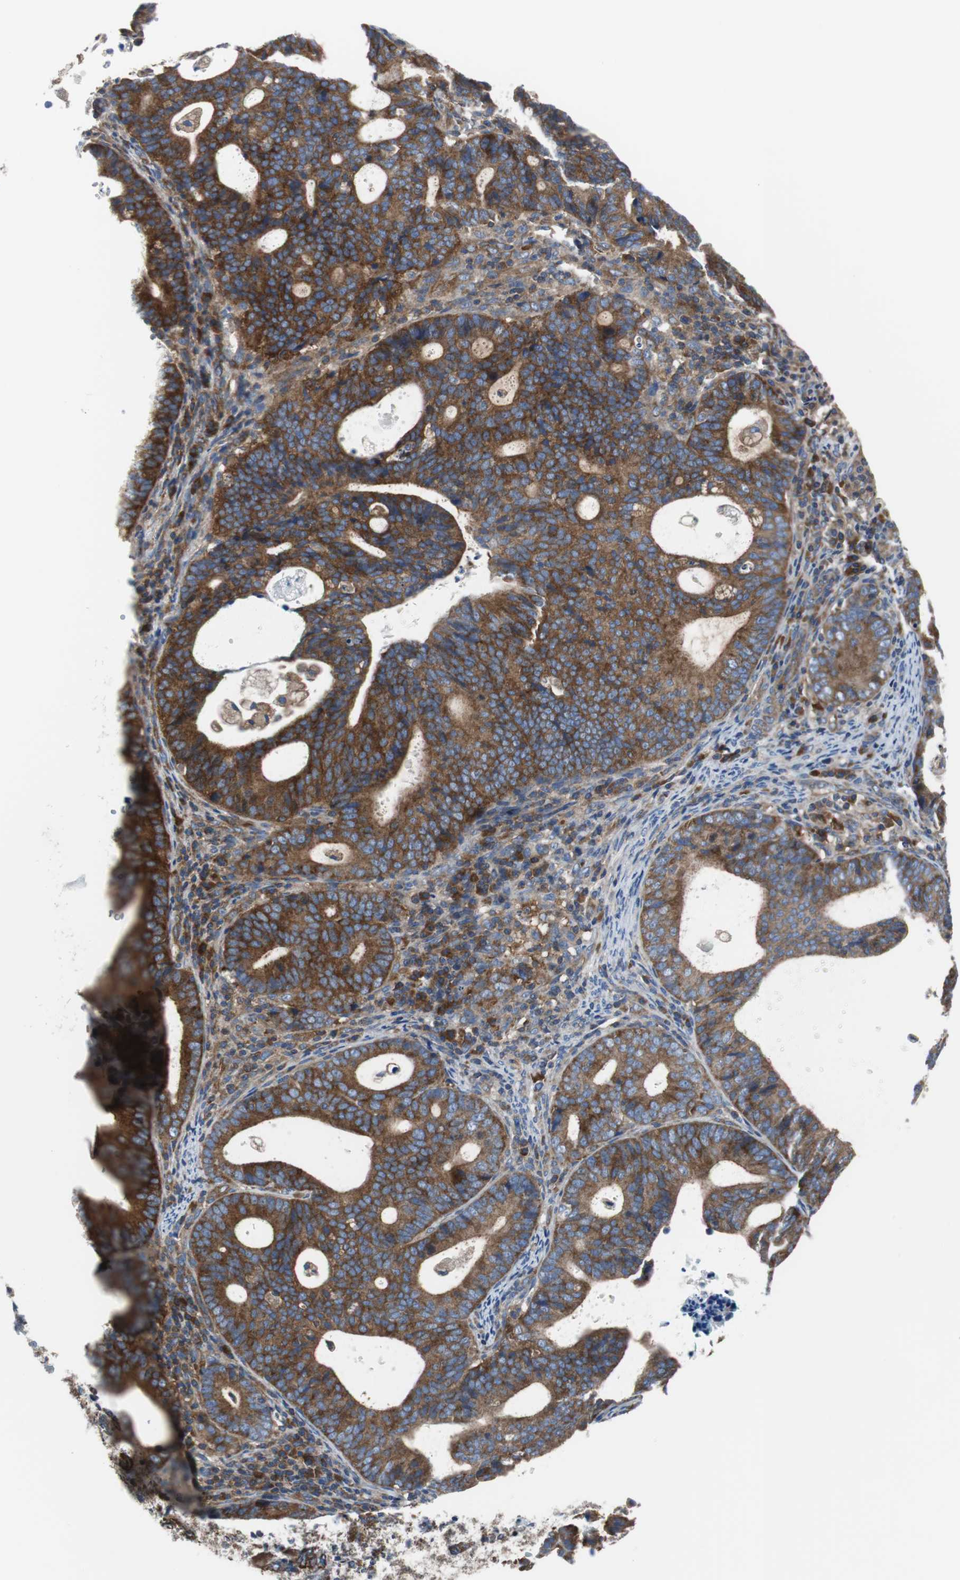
{"staining": {"intensity": "strong", "quantity": ">75%", "location": "cytoplasmic/membranous"}, "tissue": "endometrial cancer", "cell_type": "Tumor cells", "image_type": "cancer", "snomed": [{"axis": "morphology", "description": "Adenocarcinoma, NOS"}, {"axis": "topography", "description": "Uterus"}], "caption": "This is a photomicrograph of immunohistochemistry staining of endometrial adenocarcinoma, which shows strong positivity in the cytoplasmic/membranous of tumor cells.", "gene": "BRAF", "patient": {"sex": "female", "age": 83}}